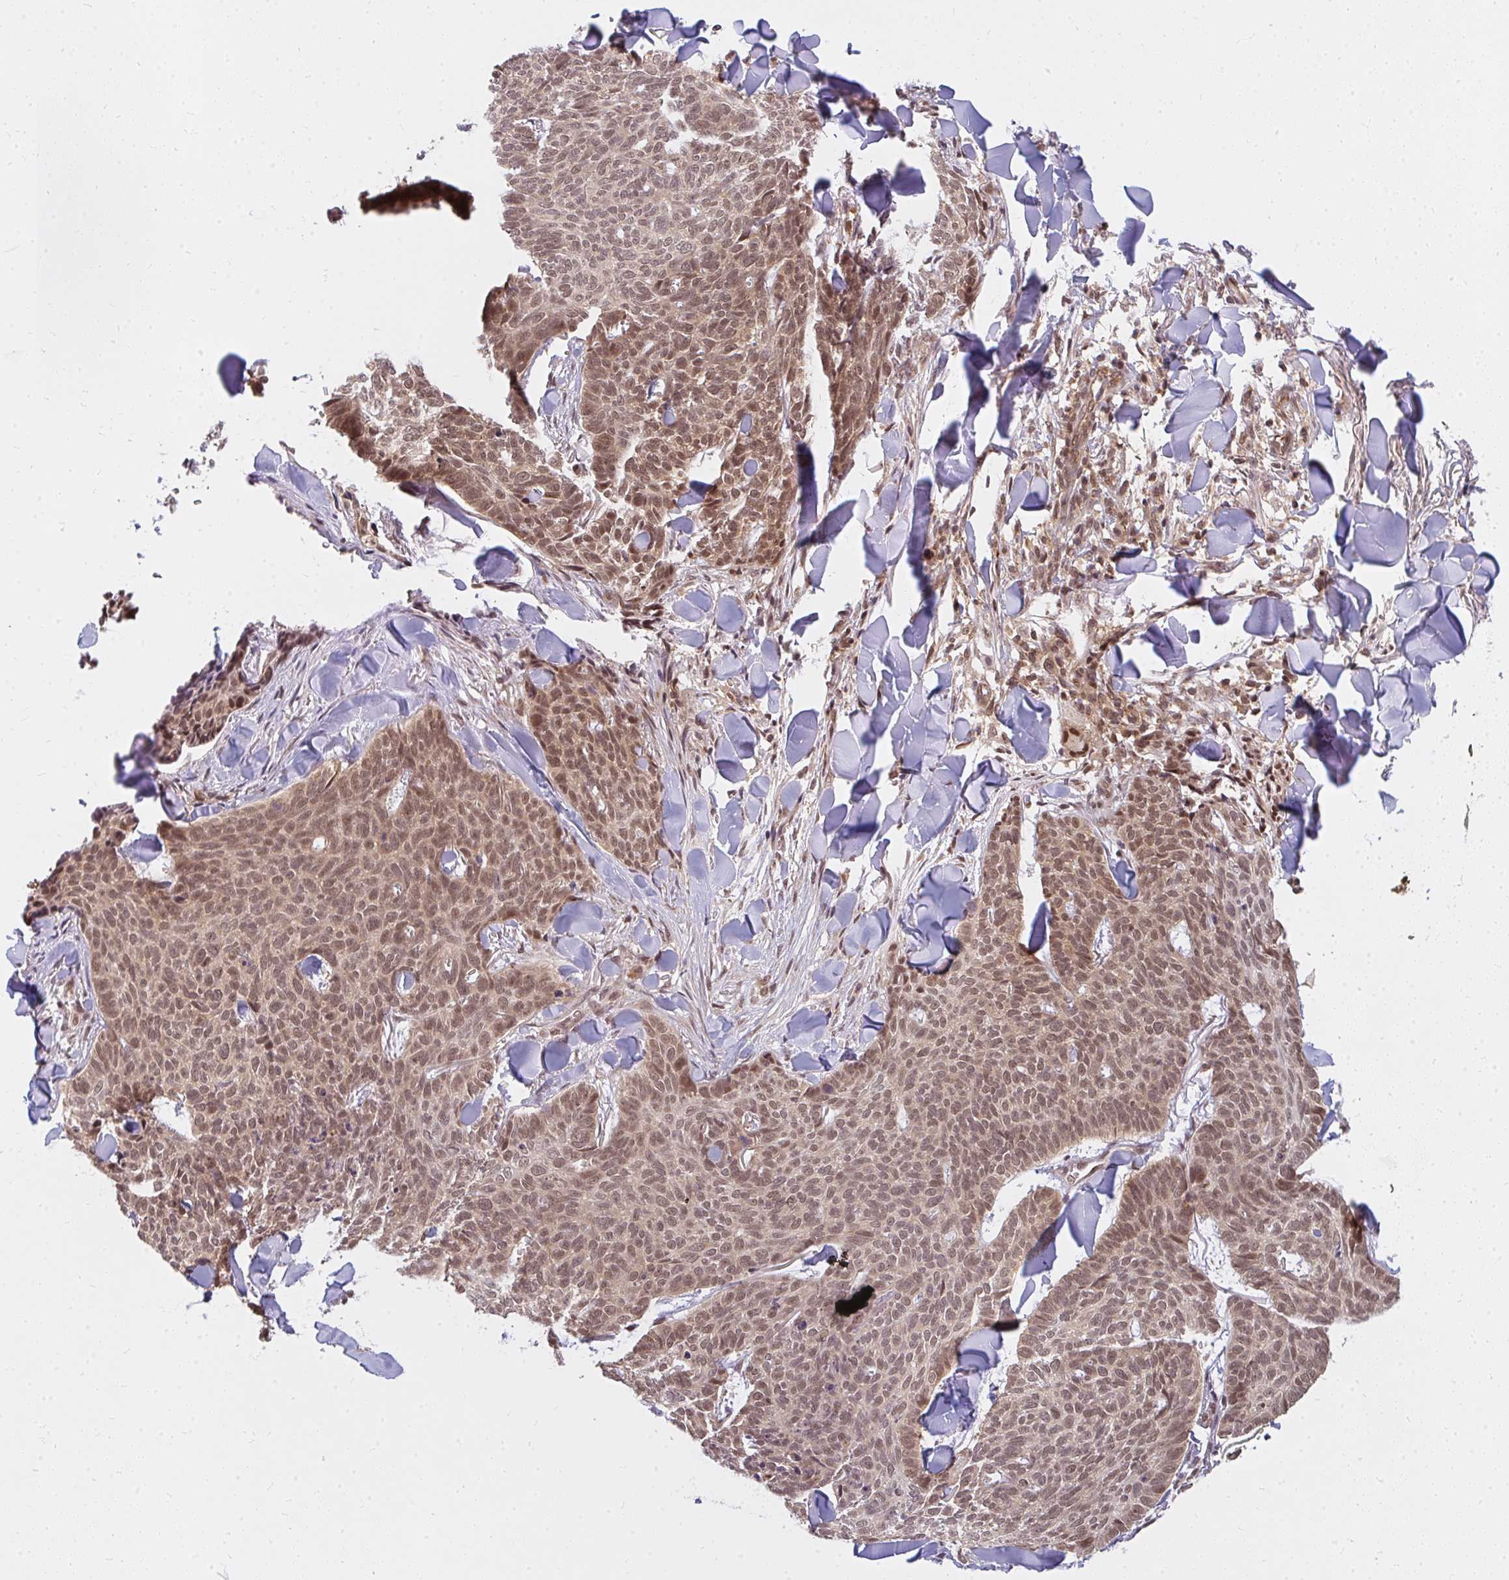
{"staining": {"intensity": "moderate", "quantity": ">75%", "location": "nuclear"}, "tissue": "skin cancer", "cell_type": "Tumor cells", "image_type": "cancer", "snomed": [{"axis": "morphology", "description": "Normal tissue, NOS"}, {"axis": "morphology", "description": "Basal cell carcinoma"}, {"axis": "topography", "description": "Skin"}], "caption": "Skin cancer stained with DAB (3,3'-diaminobenzidine) immunohistochemistry (IHC) displays medium levels of moderate nuclear expression in about >75% of tumor cells.", "gene": "GTF3C6", "patient": {"sex": "male", "age": 50}}